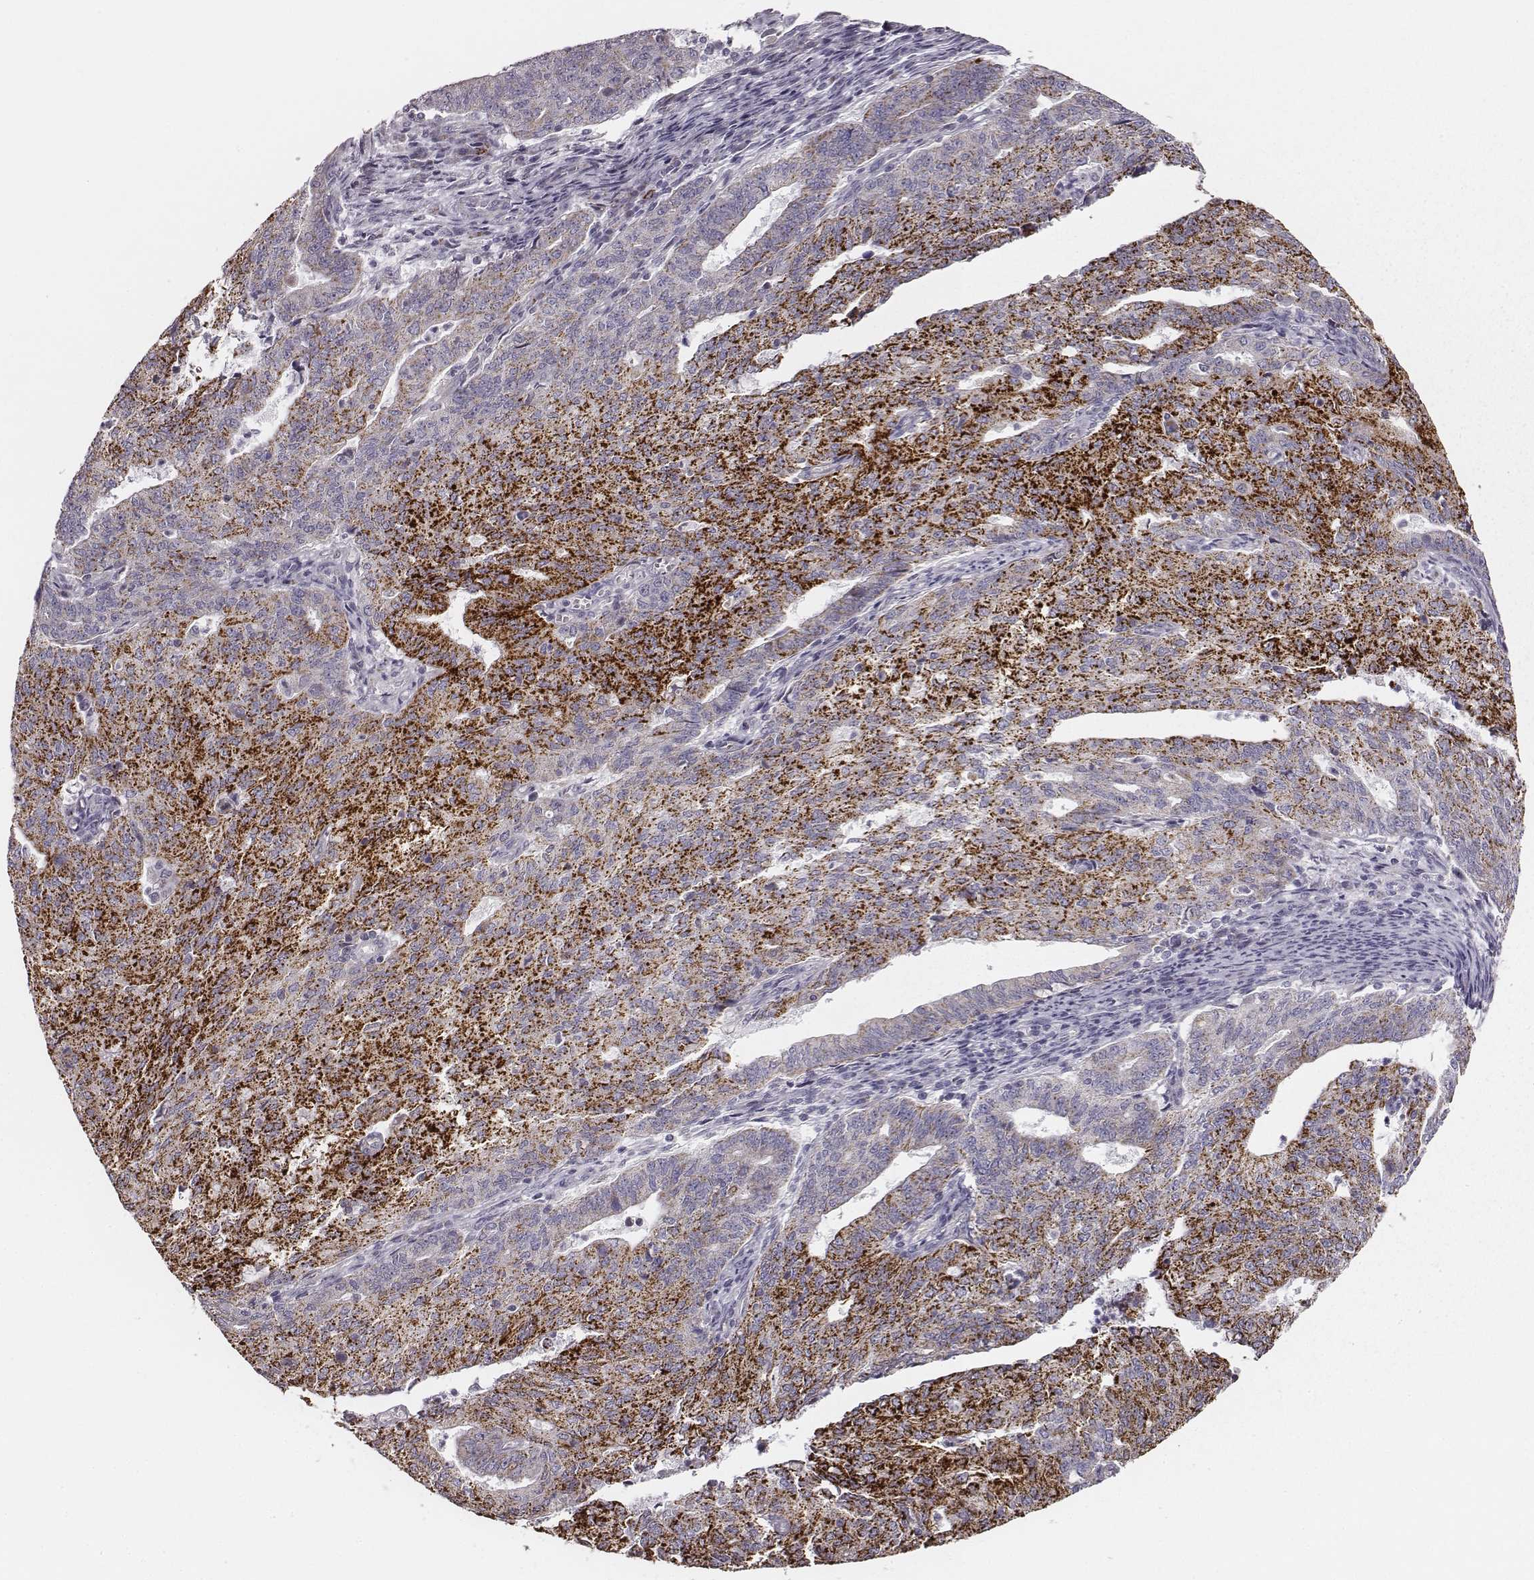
{"staining": {"intensity": "strong", "quantity": "25%-75%", "location": "cytoplasmic/membranous"}, "tissue": "endometrial cancer", "cell_type": "Tumor cells", "image_type": "cancer", "snomed": [{"axis": "morphology", "description": "Adenocarcinoma, NOS"}, {"axis": "topography", "description": "Endometrium"}], "caption": "Endometrial cancer tissue displays strong cytoplasmic/membranous staining in approximately 25%-75% of tumor cells", "gene": "UBL4B", "patient": {"sex": "female", "age": 82}}